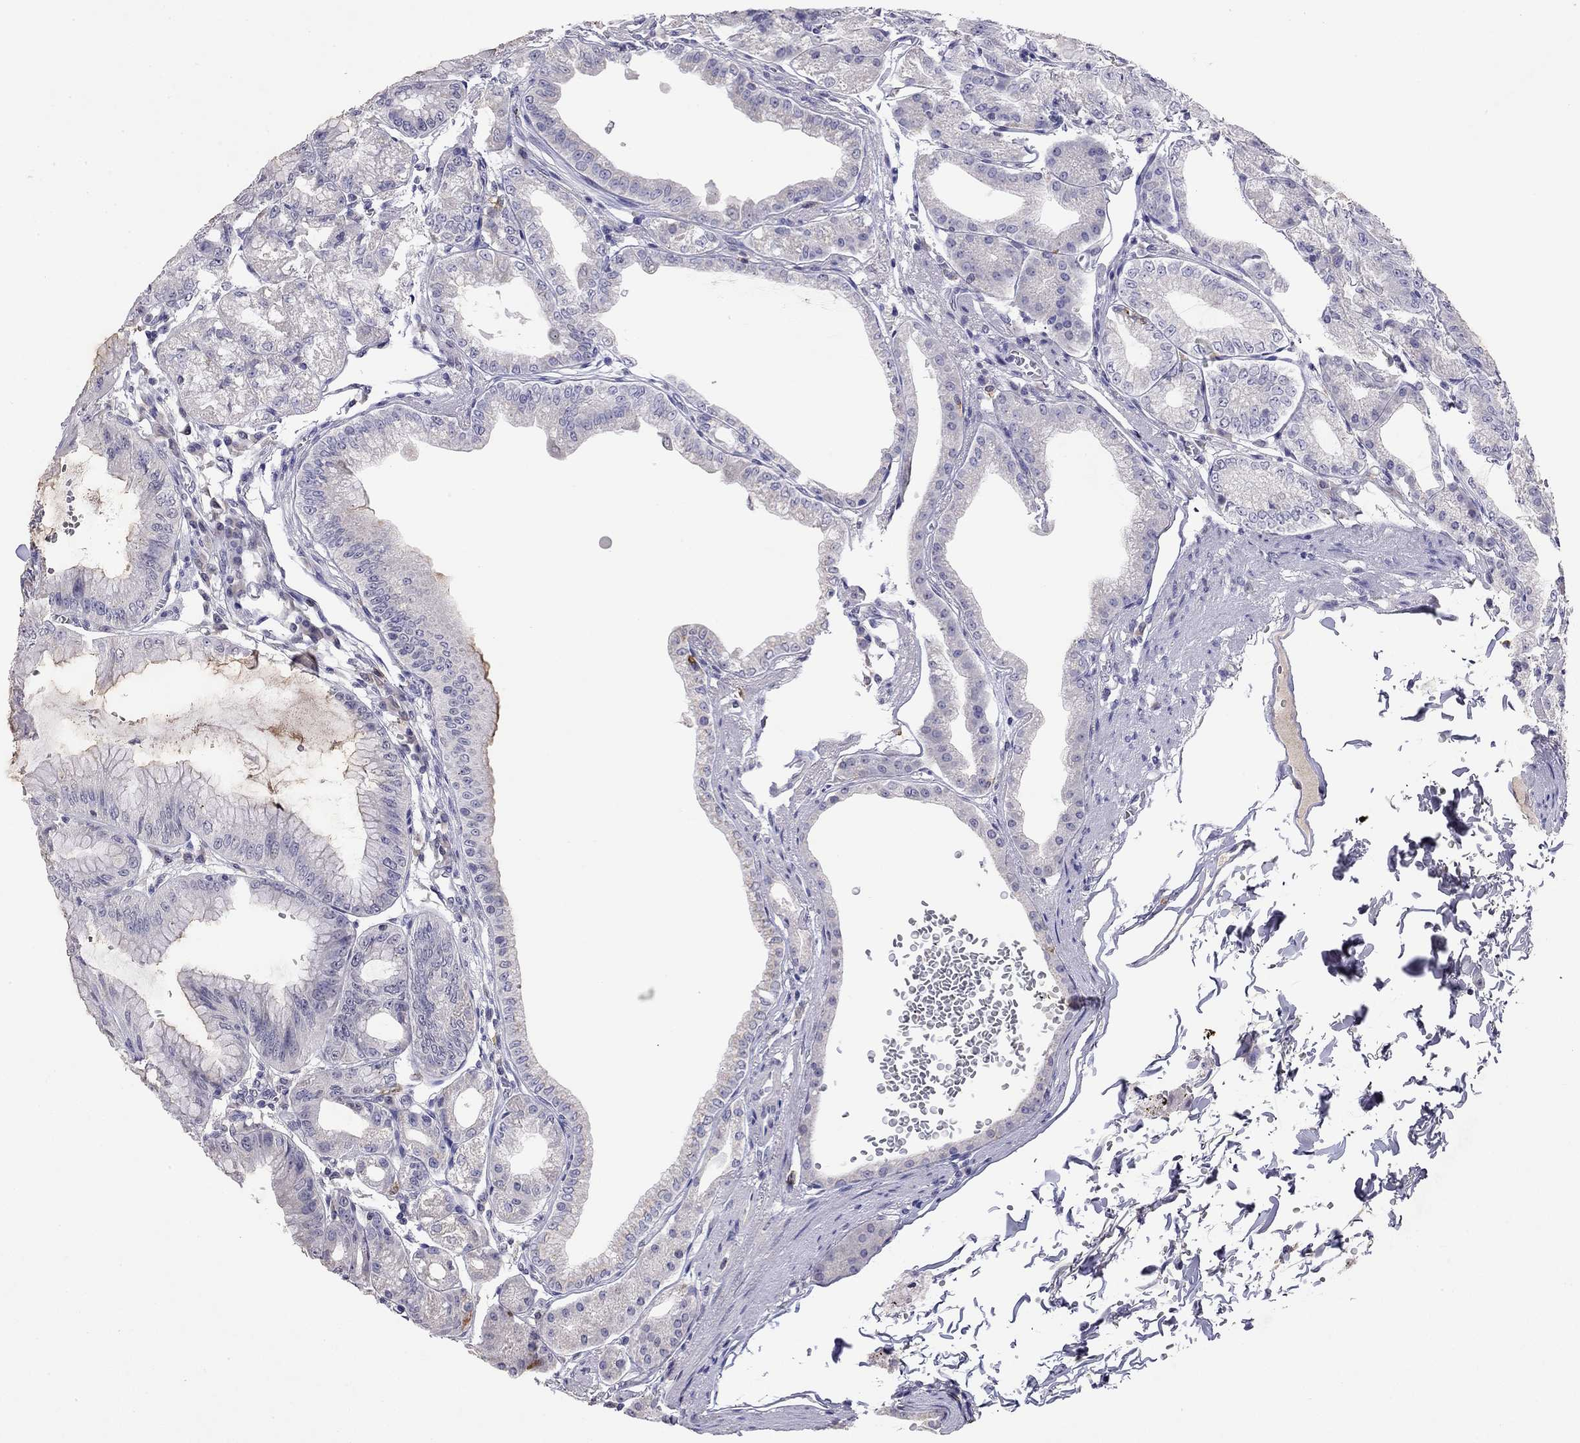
{"staining": {"intensity": "negative", "quantity": "none", "location": "none"}, "tissue": "stomach", "cell_type": "Glandular cells", "image_type": "normal", "snomed": [{"axis": "morphology", "description": "Normal tissue, NOS"}, {"axis": "topography", "description": "Stomach"}], "caption": "DAB (3,3'-diaminobenzidine) immunohistochemical staining of unremarkable human stomach reveals no significant staining in glandular cells.", "gene": "WNK3", "patient": {"sex": "male", "age": 71}}